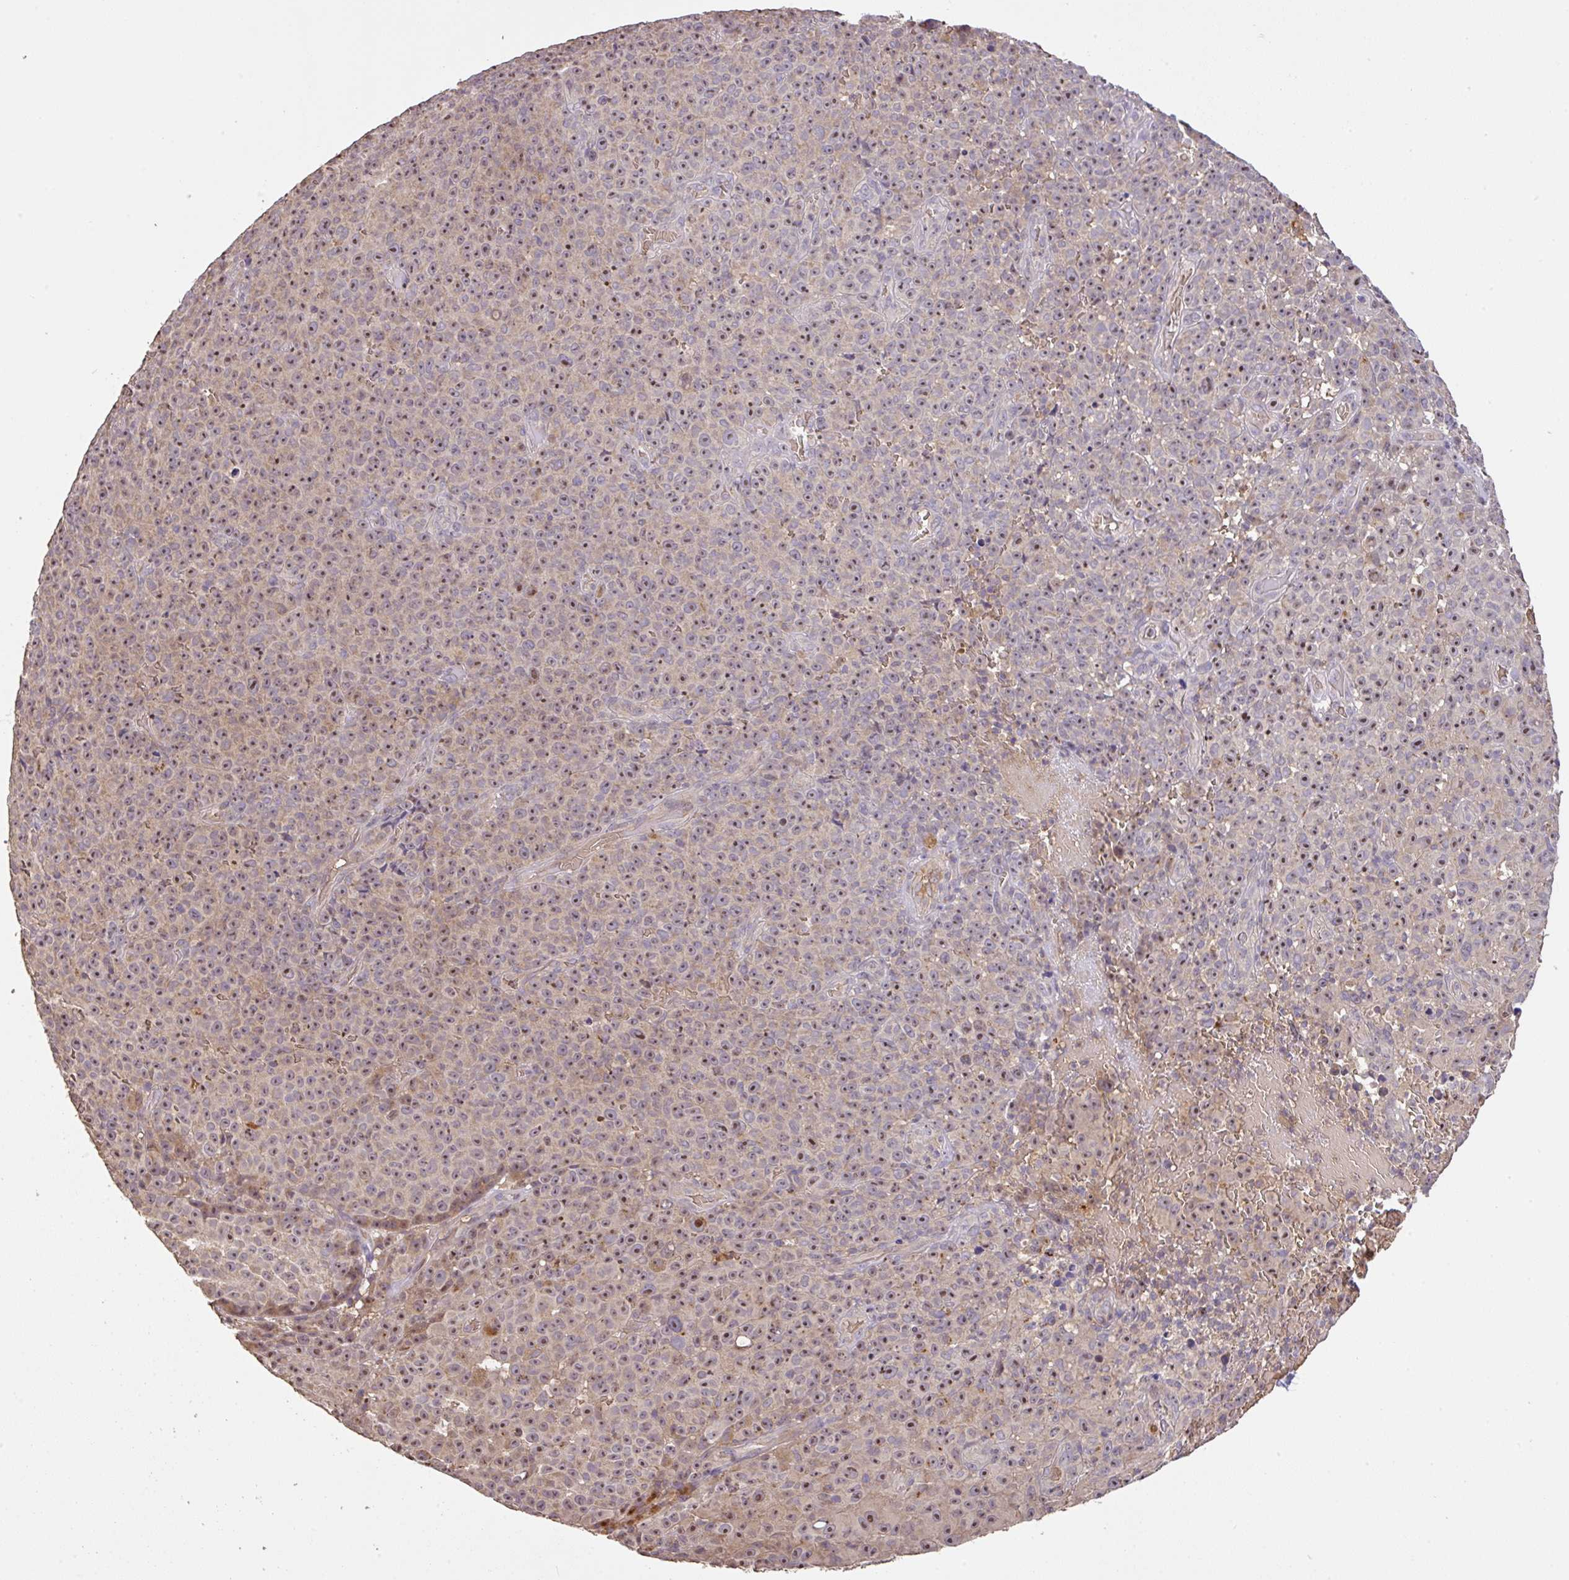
{"staining": {"intensity": "moderate", "quantity": ">75%", "location": "nuclear"}, "tissue": "melanoma", "cell_type": "Tumor cells", "image_type": "cancer", "snomed": [{"axis": "morphology", "description": "Malignant melanoma, NOS"}, {"axis": "topography", "description": "Skin"}], "caption": "Protein staining displays moderate nuclear positivity in approximately >75% of tumor cells in melanoma.", "gene": "C1QTNF9B", "patient": {"sex": "female", "age": 82}}